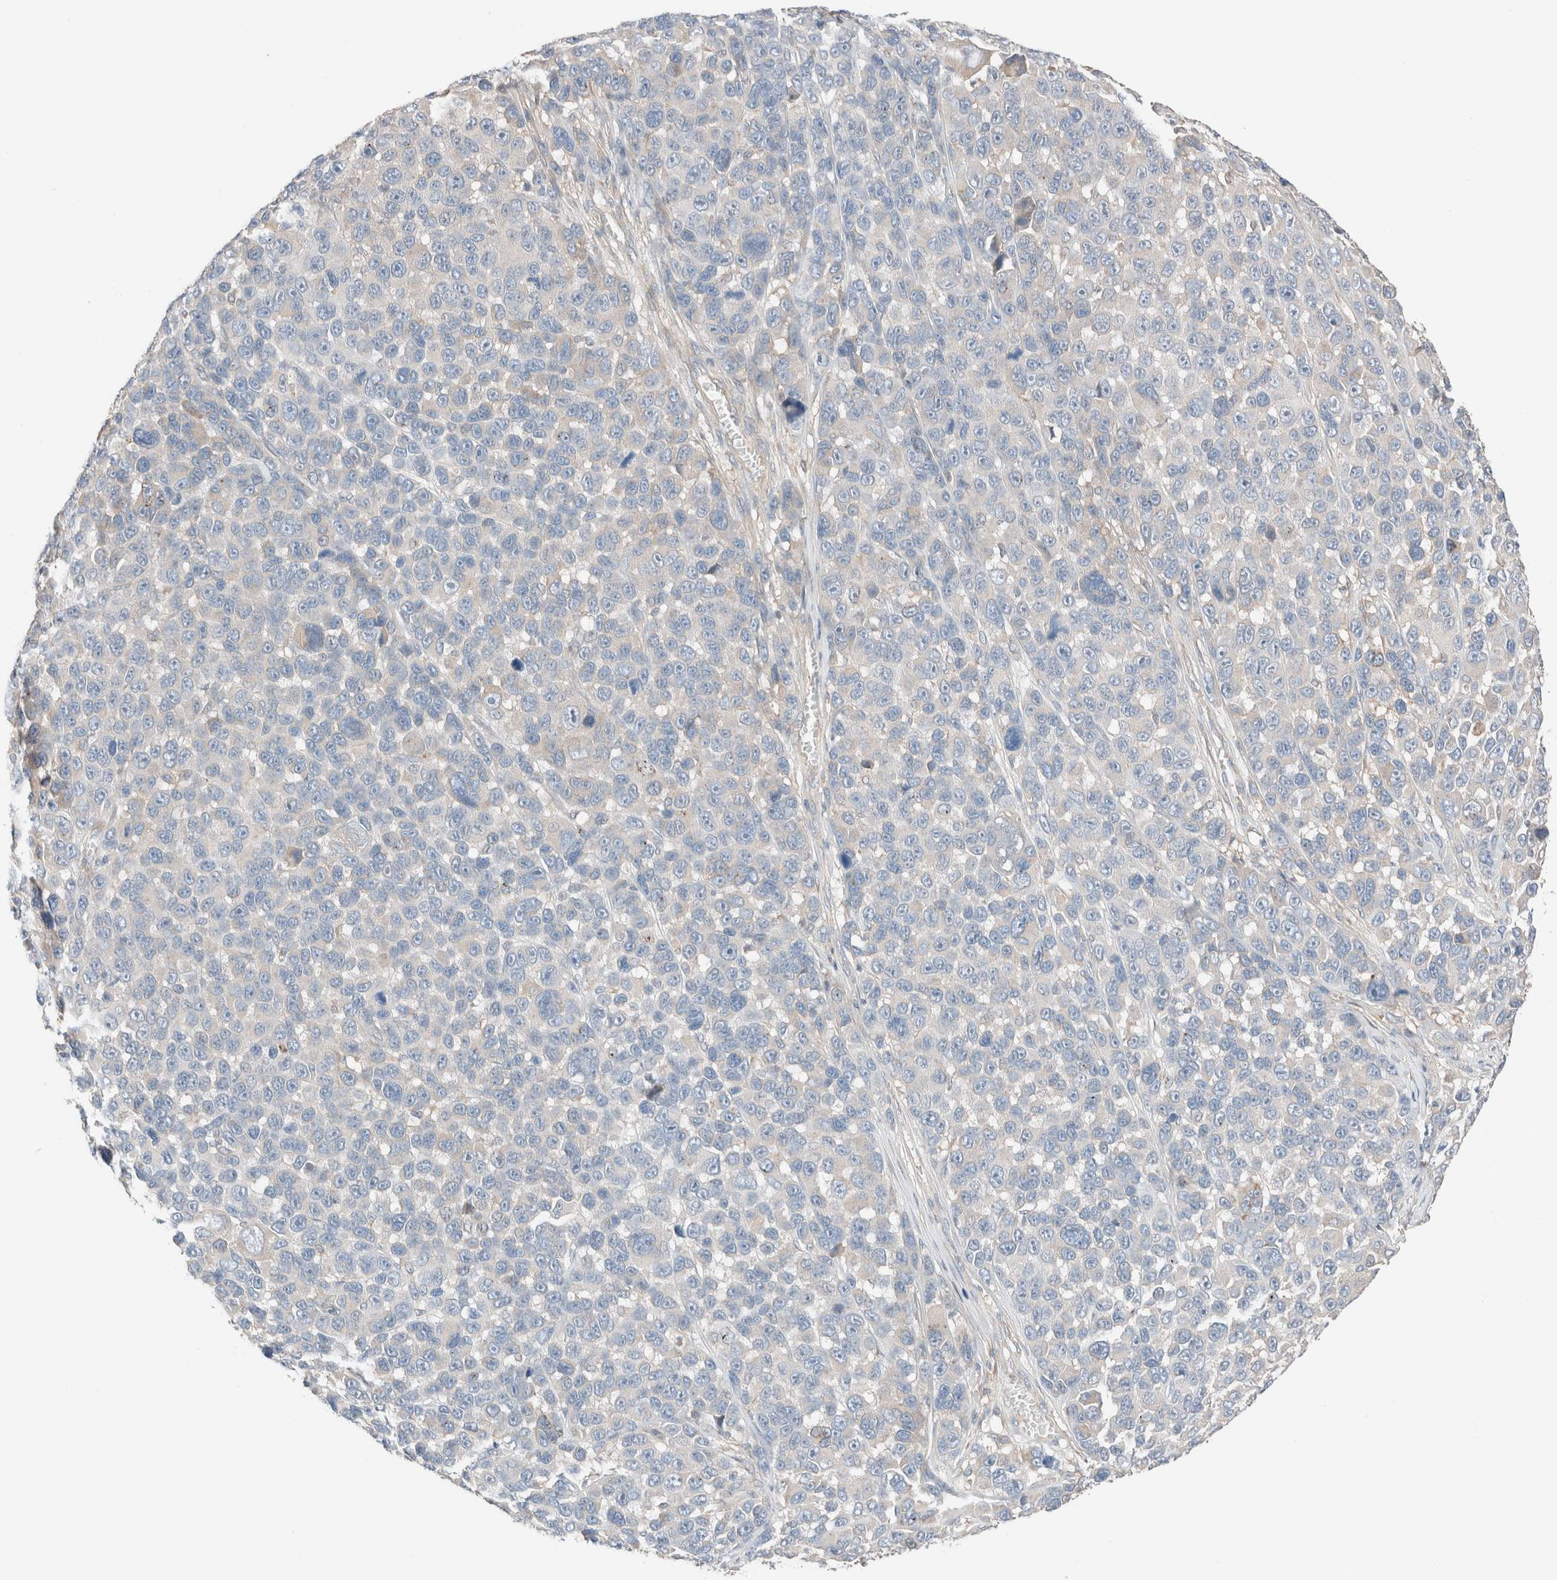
{"staining": {"intensity": "negative", "quantity": "none", "location": "none"}, "tissue": "melanoma", "cell_type": "Tumor cells", "image_type": "cancer", "snomed": [{"axis": "morphology", "description": "Malignant melanoma, NOS"}, {"axis": "topography", "description": "Skin"}], "caption": "This is an immunohistochemistry histopathology image of human melanoma. There is no expression in tumor cells.", "gene": "PCM1", "patient": {"sex": "male", "age": 53}}